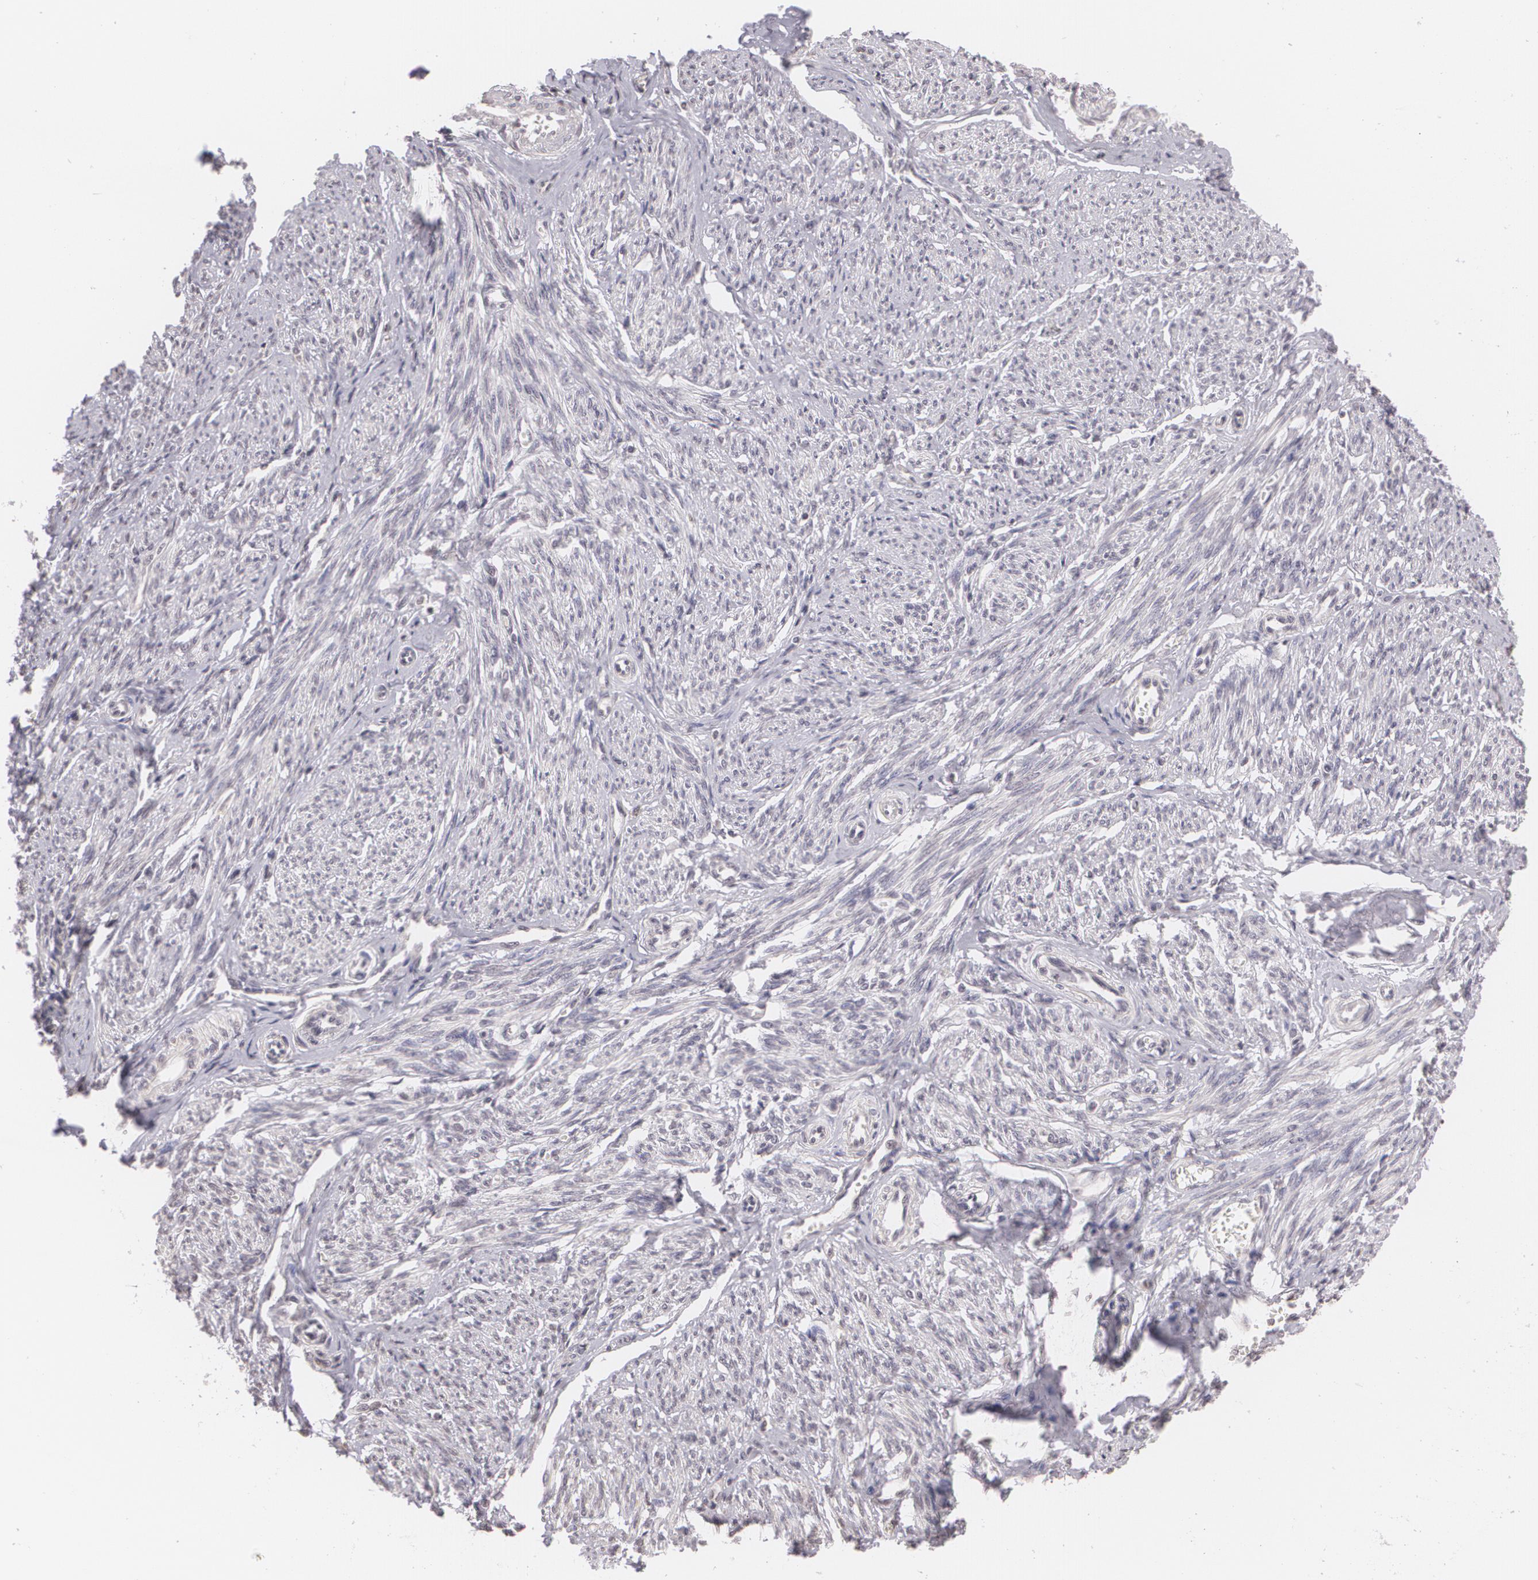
{"staining": {"intensity": "negative", "quantity": "none", "location": "none"}, "tissue": "smooth muscle", "cell_type": "Smooth muscle cells", "image_type": "normal", "snomed": [{"axis": "morphology", "description": "Normal tissue, NOS"}, {"axis": "topography", "description": "Smooth muscle"}, {"axis": "topography", "description": "Cervix"}], "caption": "Smooth muscle cells show no significant protein positivity in normal smooth muscle. (Stains: DAB immunohistochemistry with hematoxylin counter stain, Microscopy: brightfield microscopy at high magnification).", "gene": "MUC1", "patient": {"sex": "female", "age": 70}}